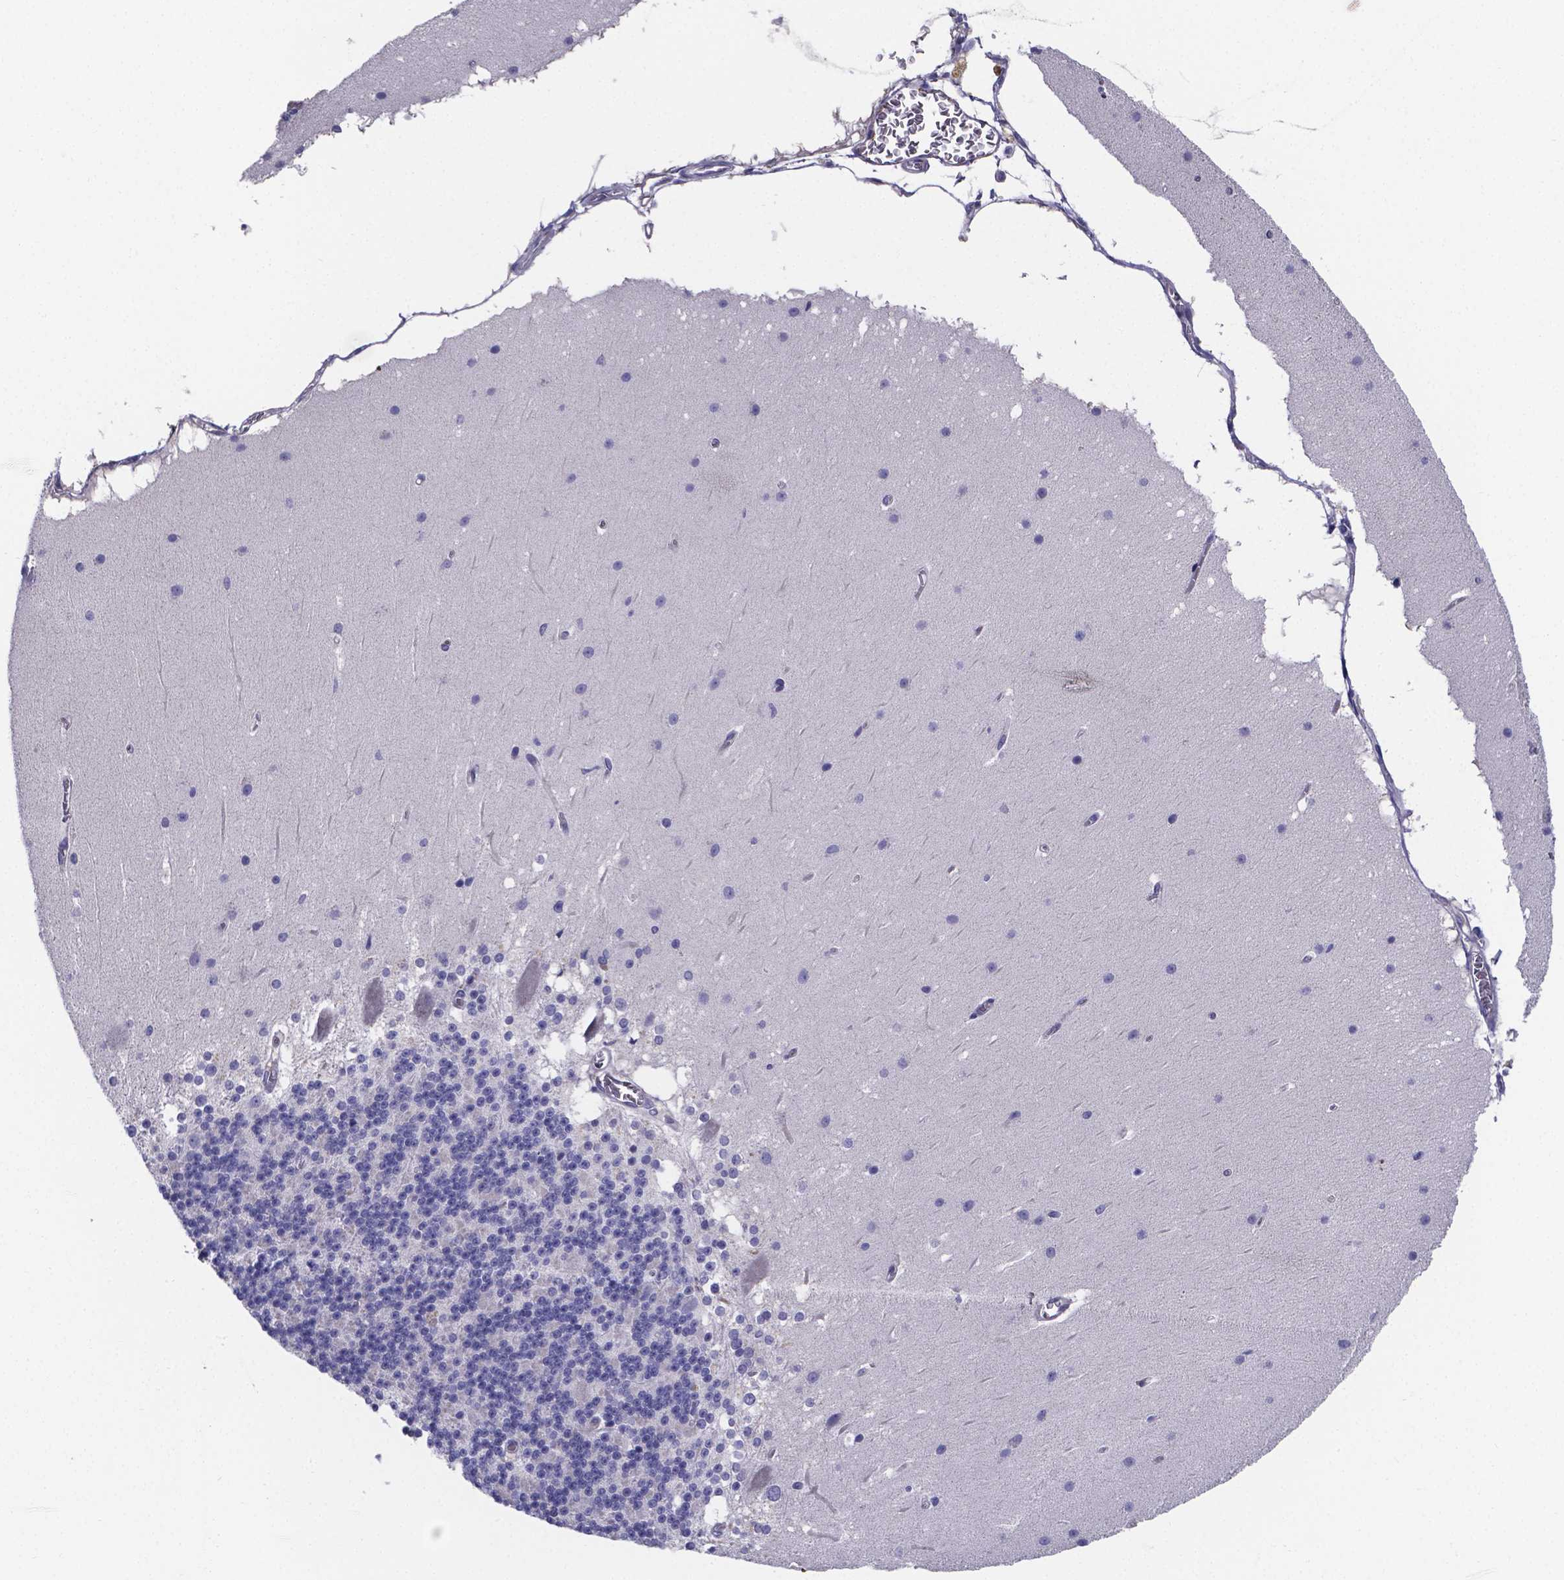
{"staining": {"intensity": "negative", "quantity": "none", "location": "none"}, "tissue": "cerebellum", "cell_type": "Cells in granular layer", "image_type": "normal", "snomed": [{"axis": "morphology", "description": "Normal tissue, NOS"}, {"axis": "topography", "description": "Cerebellum"}], "caption": "This photomicrograph is of benign cerebellum stained with immunohistochemistry (IHC) to label a protein in brown with the nuclei are counter-stained blue. There is no expression in cells in granular layer. Nuclei are stained in blue.", "gene": "SFRP4", "patient": {"sex": "female", "age": 19}}